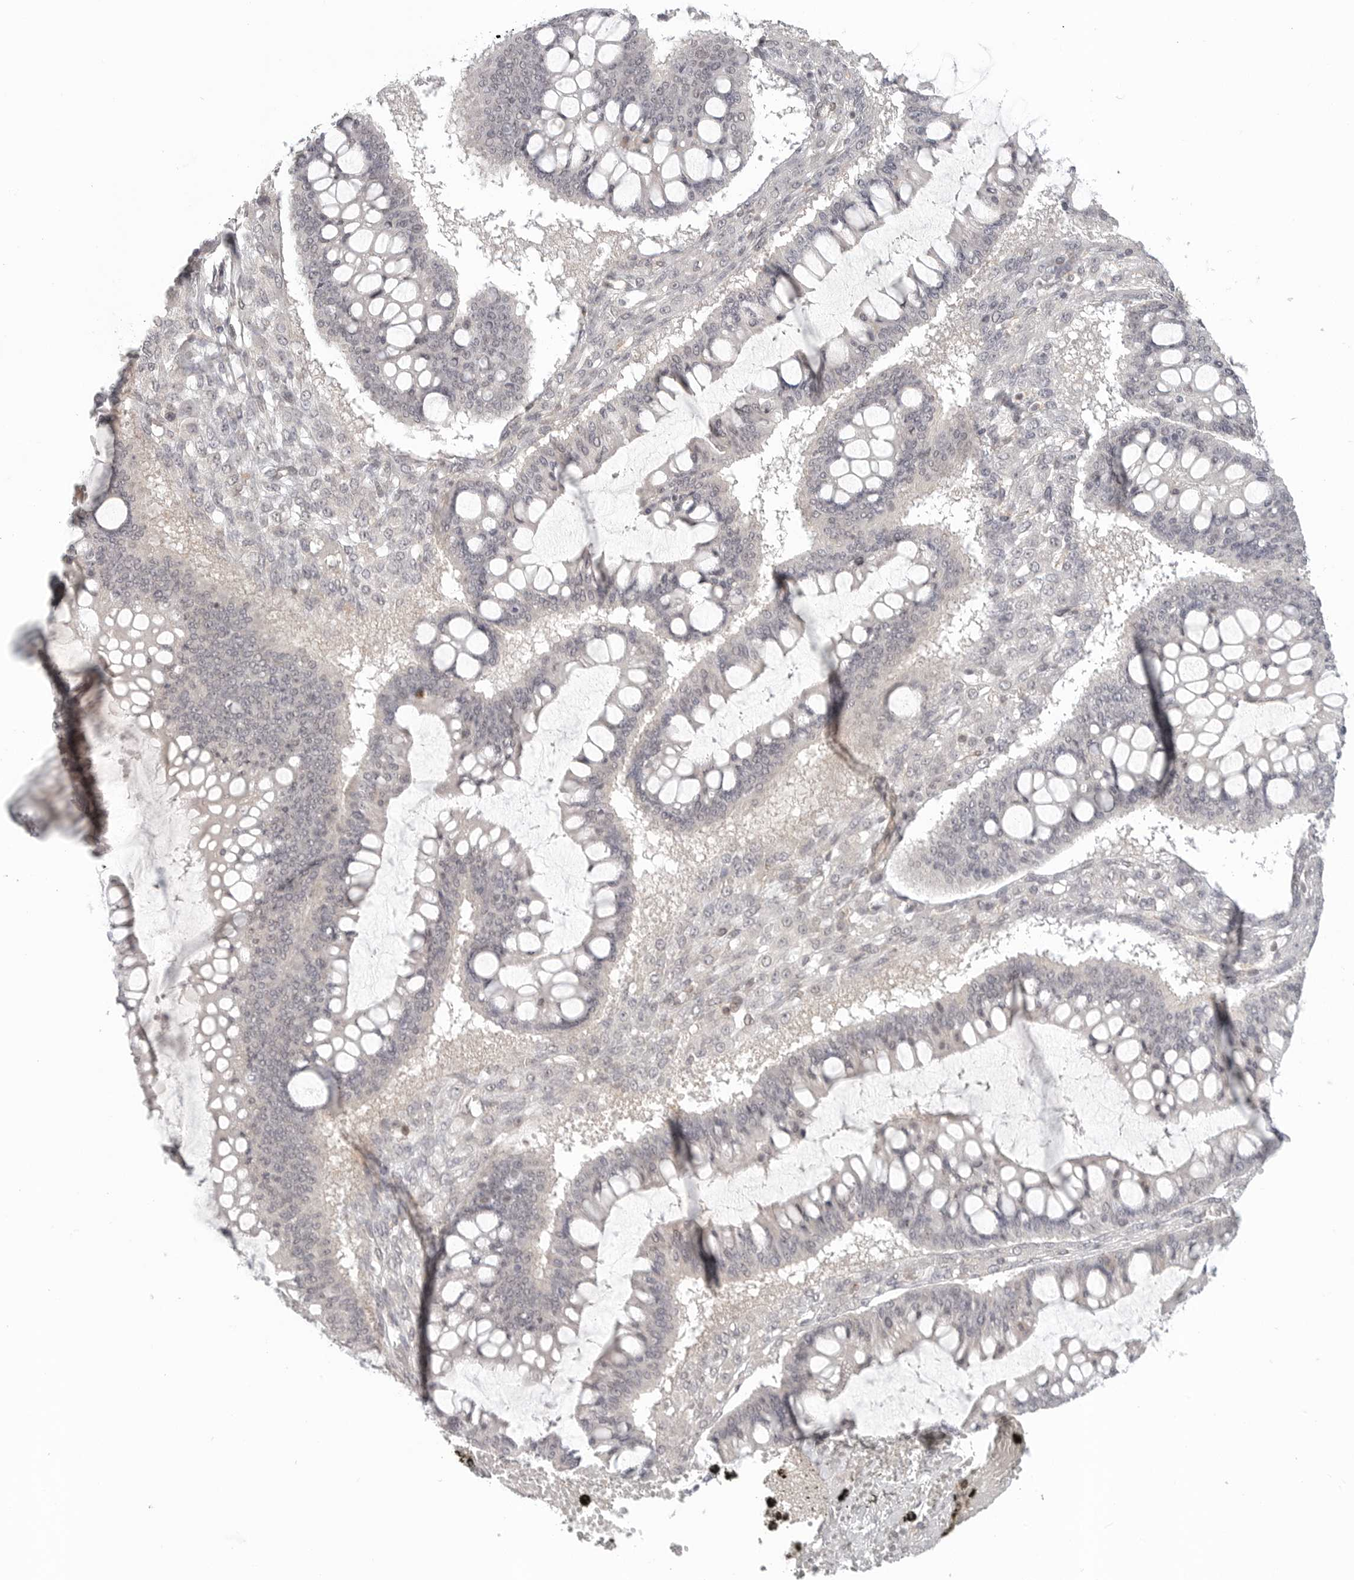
{"staining": {"intensity": "negative", "quantity": "none", "location": "none"}, "tissue": "ovarian cancer", "cell_type": "Tumor cells", "image_type": "cancer", "snomed": [{"axis": "morphology", "description": "Cystadenocarcinoma, mucinous, NOS"}, {"axis": "topography", "description": "Ovary"}], "caption": "Tumor cells are negative for protein expression in human ovarian mucinous cystadenocarcinoma. (Brightfield microscopy of DAB immunohistochemistry (IHC) at high magnification).", "gene": "SH3KBP1", "patient": {"sex": "female", "age": 73}}